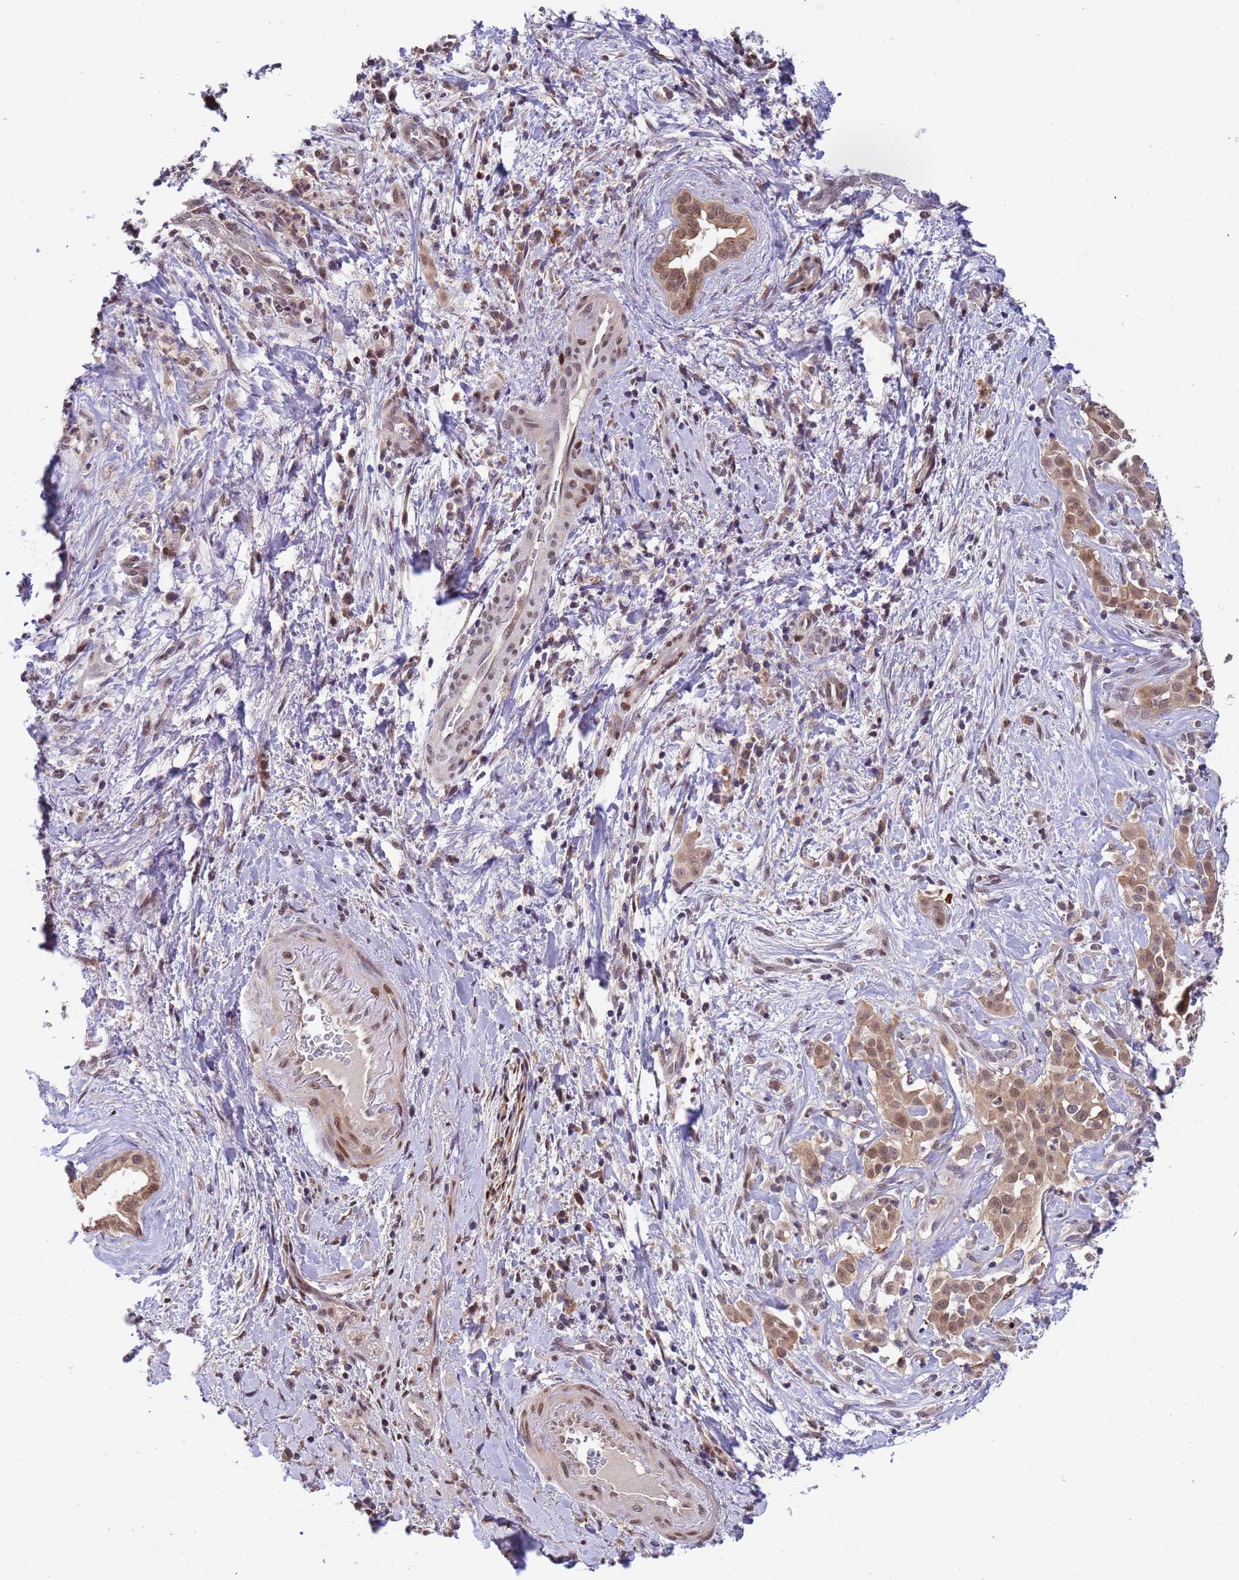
{"staining": {"intensity": "moderate", "quantity": ">75%", "location": "nuclear"}, "tissue": "liver cancer", "cell_type": "Tumor cells", "image_type": "cancer", "snomed": [{"axis": "morphology", "description": "Cholangiocarcinoma"}, {"axis": "topography", "description": "Liver"}], "caption": "The photomicrograph exhibits immunohistochemical staining of liver cancer (cholangiocarcinoma). There is moderate nuclear positivity is appreciated in about >75% of tumor cells.", "gene": "ZBTB5", "patient": {"sex": "male", "age": 67}}